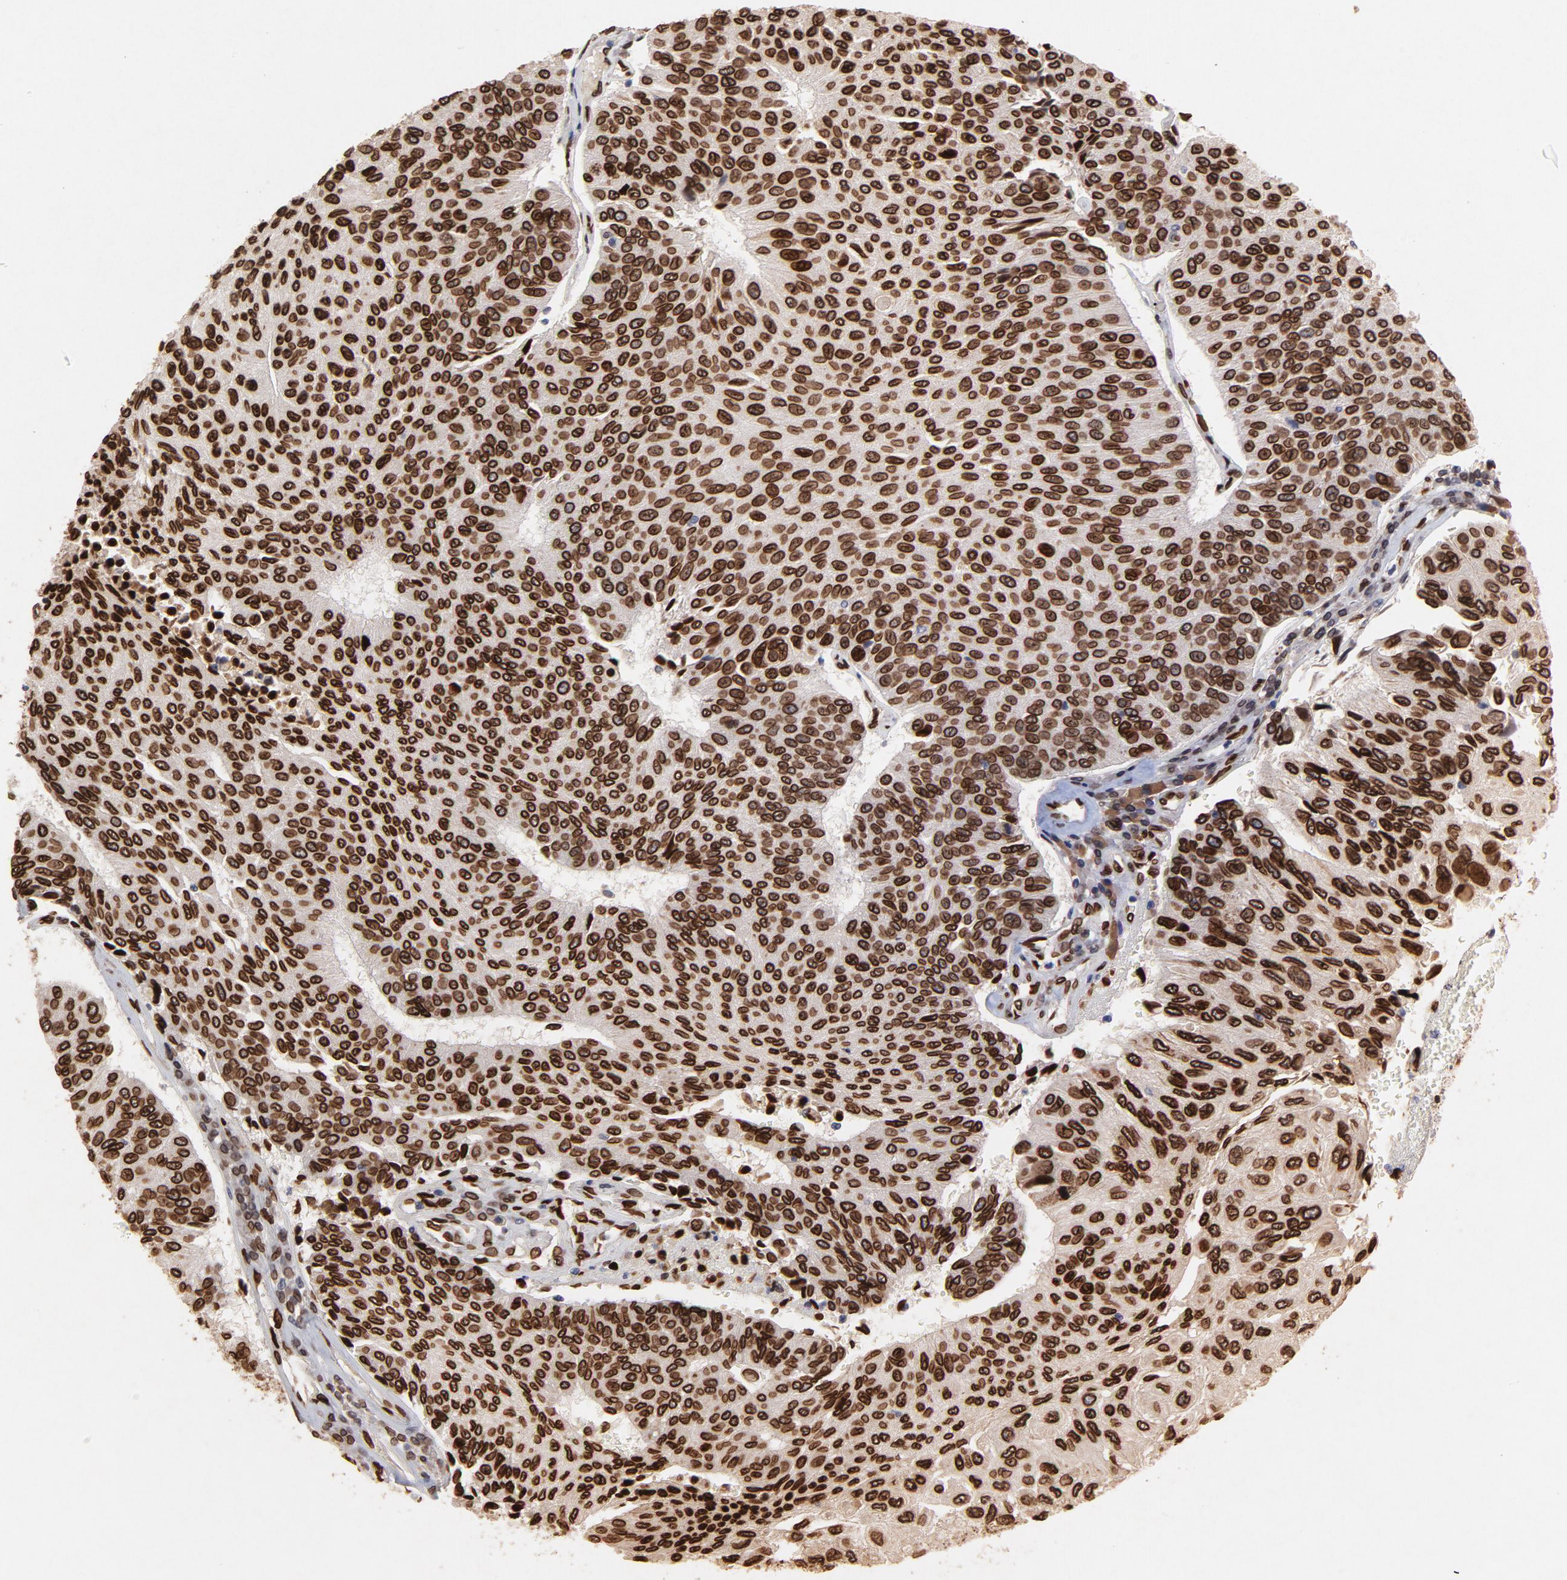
{"staining": {"intensity": "strong", "quantity": ">75%", "location": "cytoplasmic/membranous,nuclear"}, "tissue": "urothelial cancer", "cell_type": "Tumor cells", "image_type": "cancer", "snomed": [{"axis": "morphology", "description": "Urothelial carcinoma, High grade"}, {"axis": "topography", "description": "Urinary bladder"}], "caption": "This is a photomicrograph of immunohistochemistry (IHC) staining of urothelial carcinoma (high-grade), which shows strong positivity in the cytoplasmic/membranous and nuclear of tumor cells.", "gene": "LMNA", "patient": {"sex": "male", "age": 66}}